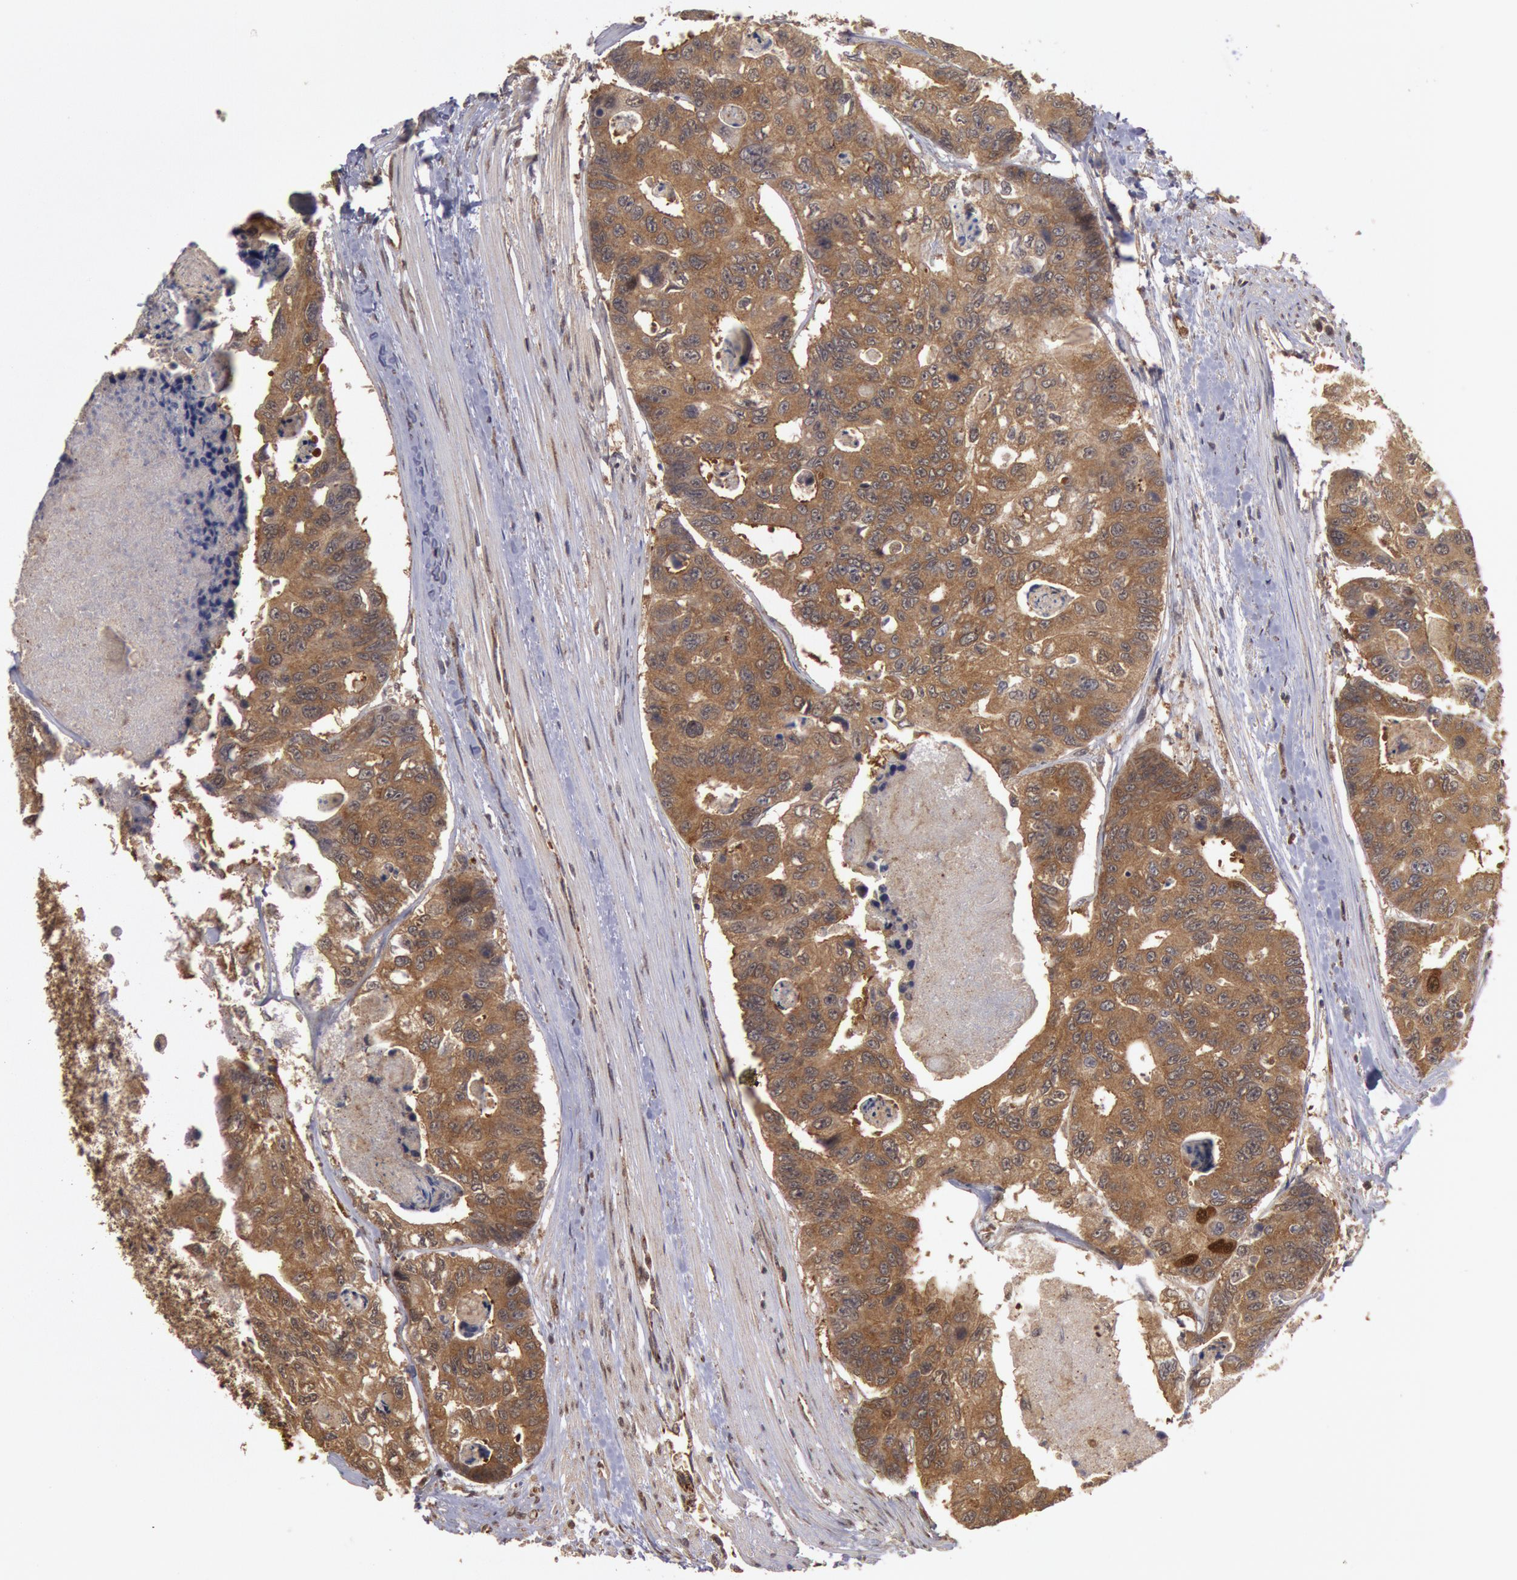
{"staining": {"intensity": "moderate", "quantity": ">75%", "location": "cytoplasmic/membranous"}, "tissue": "colorectal cancer", "cell_type": "Tumor cells", "image_type": "cancer", "snomed": [{"axis": "morphology", "description": "Adenocarcinoma, NOS"}, {"axis": "topography", "description": "Colon"}], "caption": "A high-resolution histopathology image shows IHC staining of colorectal cancer (adenocarcinoma), which displays moderate cytoplasmic/membranous staining in approximately >75% of tumor cells. (Stains: DAB in brown, nuclei in blue, Microscopy: brightfield microscopy at high magnification).", "gene": "USP14", "patient": {"sex": "female", "age": 86}}